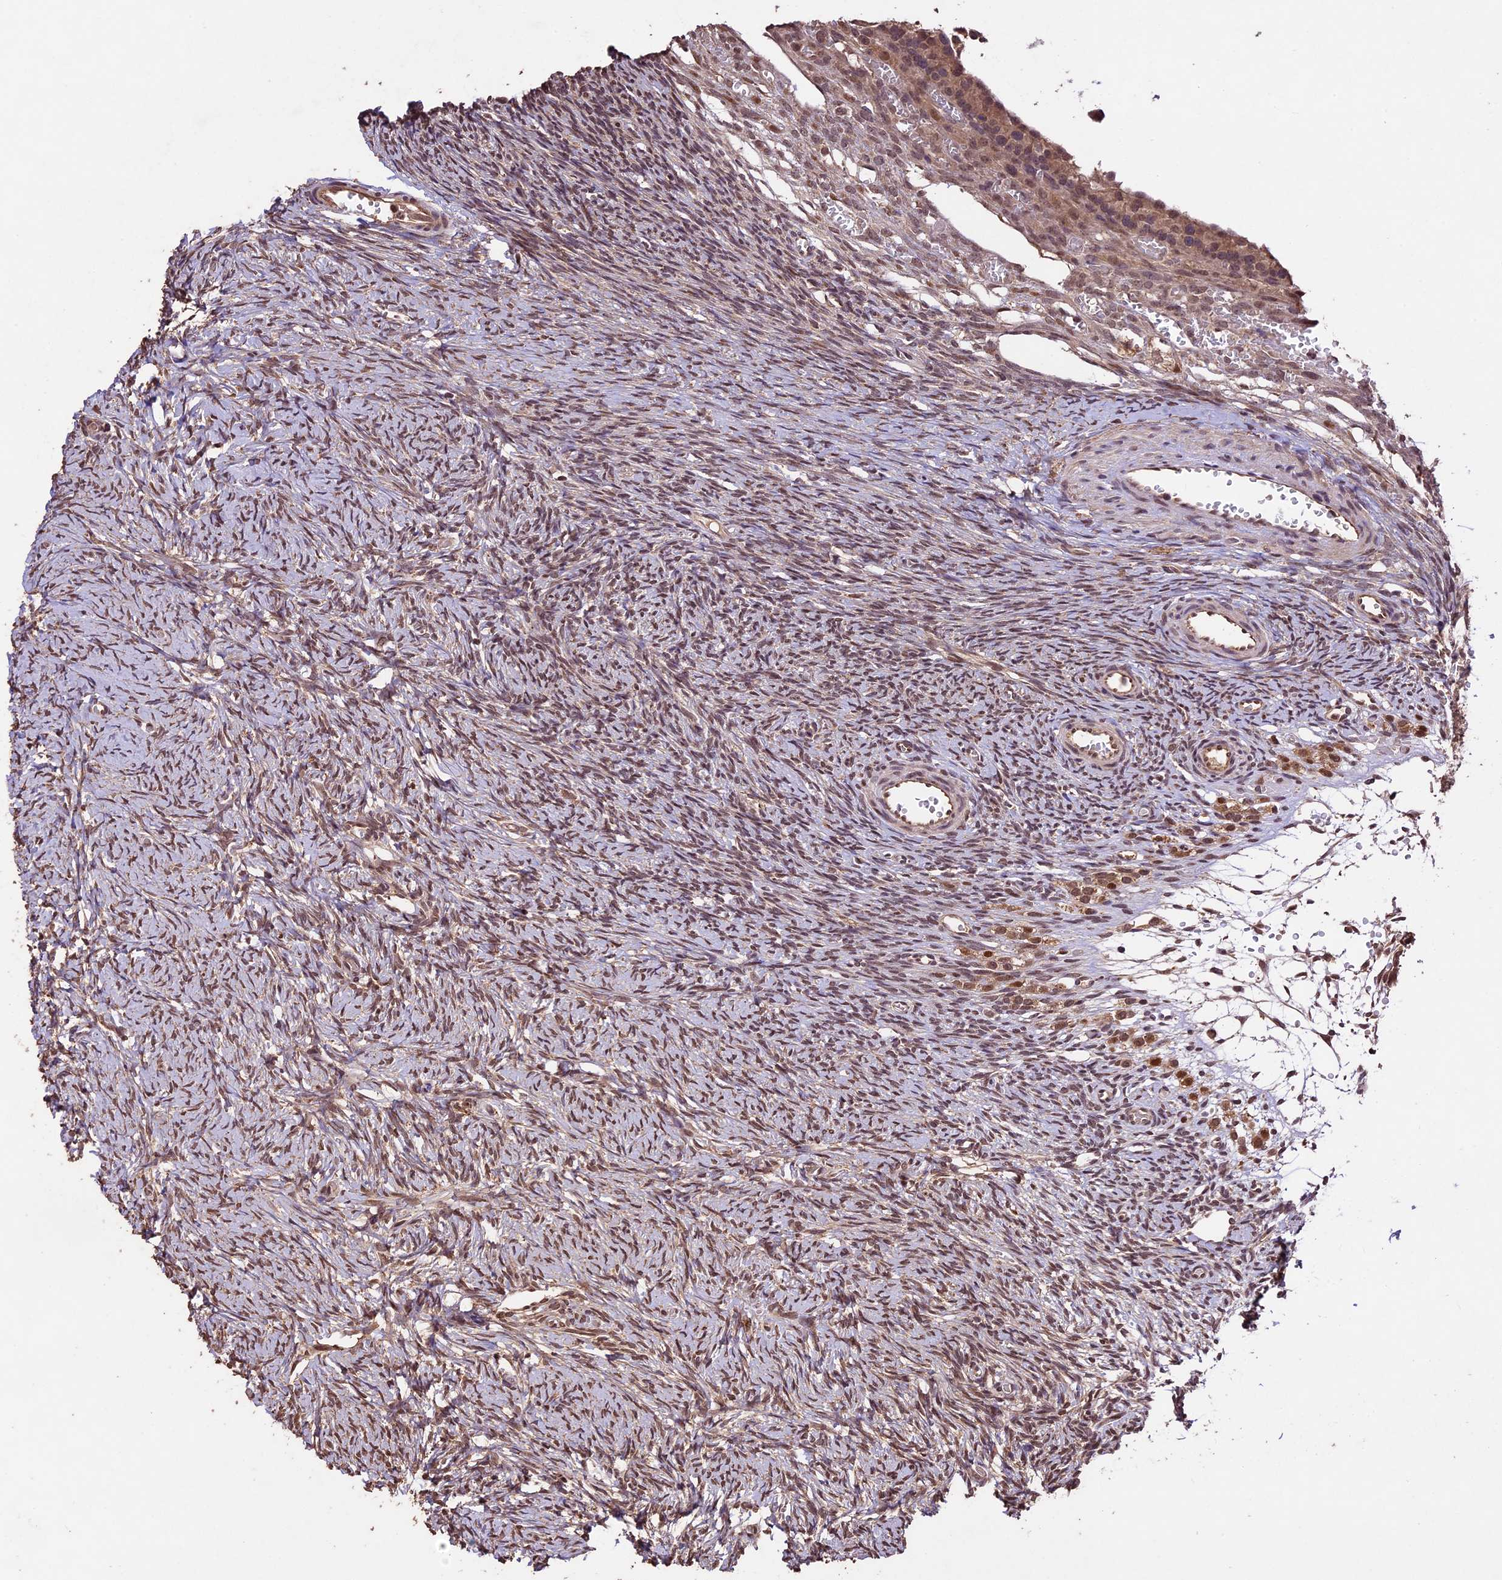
{"staining": {"intensity": "moderate", "quantity": ">75%", "location": "cytoplasmic/membranous"}, "tissue": "ovary", "cell_type": "Follicle cells", "image_type": "normal", "snomed": [{"axis": "morphology", "description": "Normal tissue, NOS"}, {"axis": "topography", "description": "Ovary"}], "caption": "Immunohistochemical staining of benign human ovary exhibits moderate cytoplasmic/membranous protein positivity in approximately >75% of follicle cells.", "gene": "CDKN2AIP", "patient": {"sex": "female", "age": 39}}